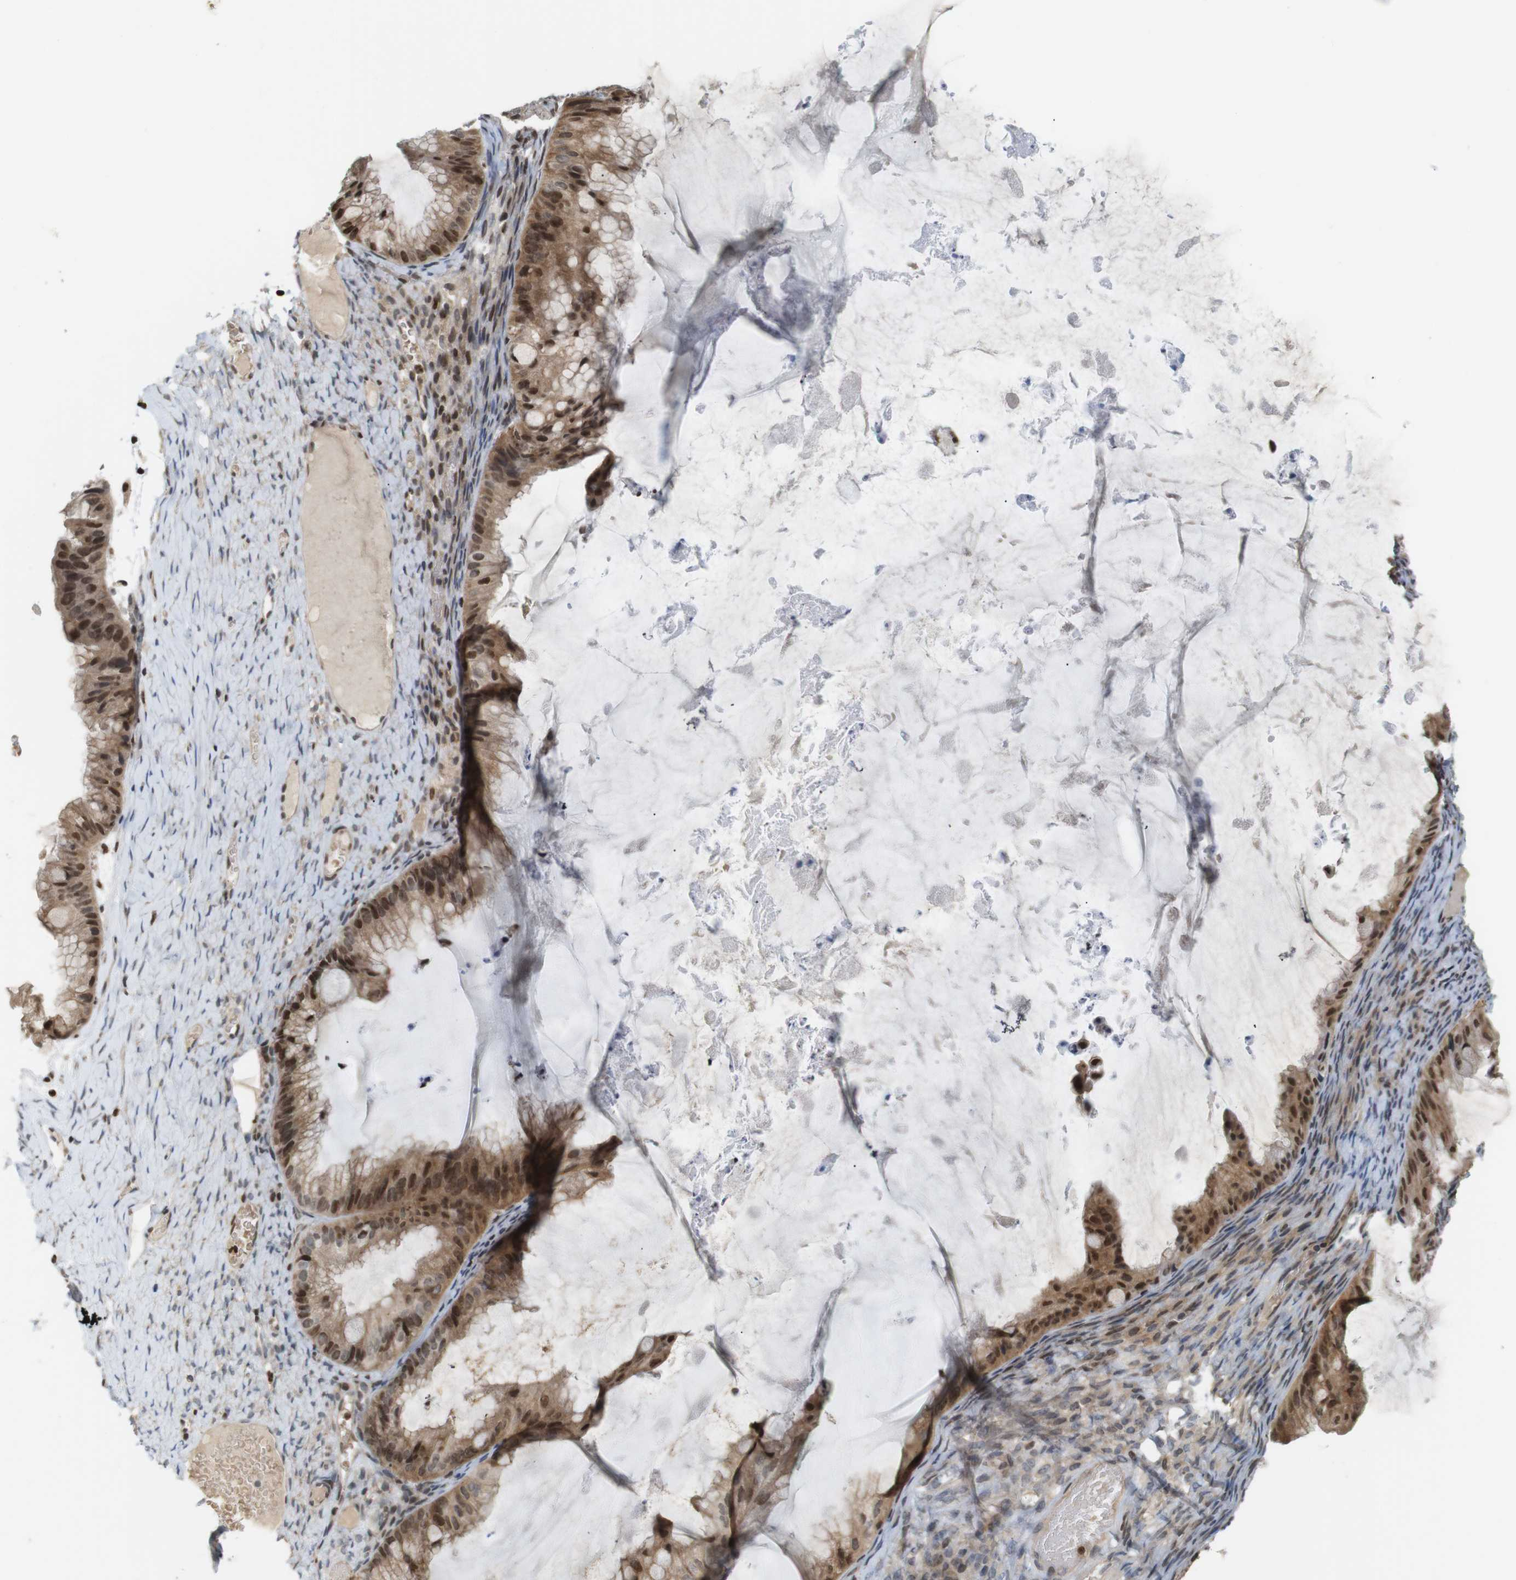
{"staining": {"intensity": "moderate", "quantity": ">75%", "location": "cytoplasmic/membranous,nuclear"}, "tissue": "ovarian cancer", "cell_type": "Tumor cells", "image_type": "cancer", "snomed": [{"axis": "morphology", "description": "Cystadenocarcinoma, mucinous, NOS"}, {"axis": "topography", "description": "Ovary"}], "caption": "Ovarian mucinous cystadenocarcinoma was stained to show a protein in brown. There is medium levels of moderate cytoplasmic/membranous and nuclear expression in about >75% of tumor cells.", "gene": "MBD1", "patient": {"sex": "female", "age": 61}}